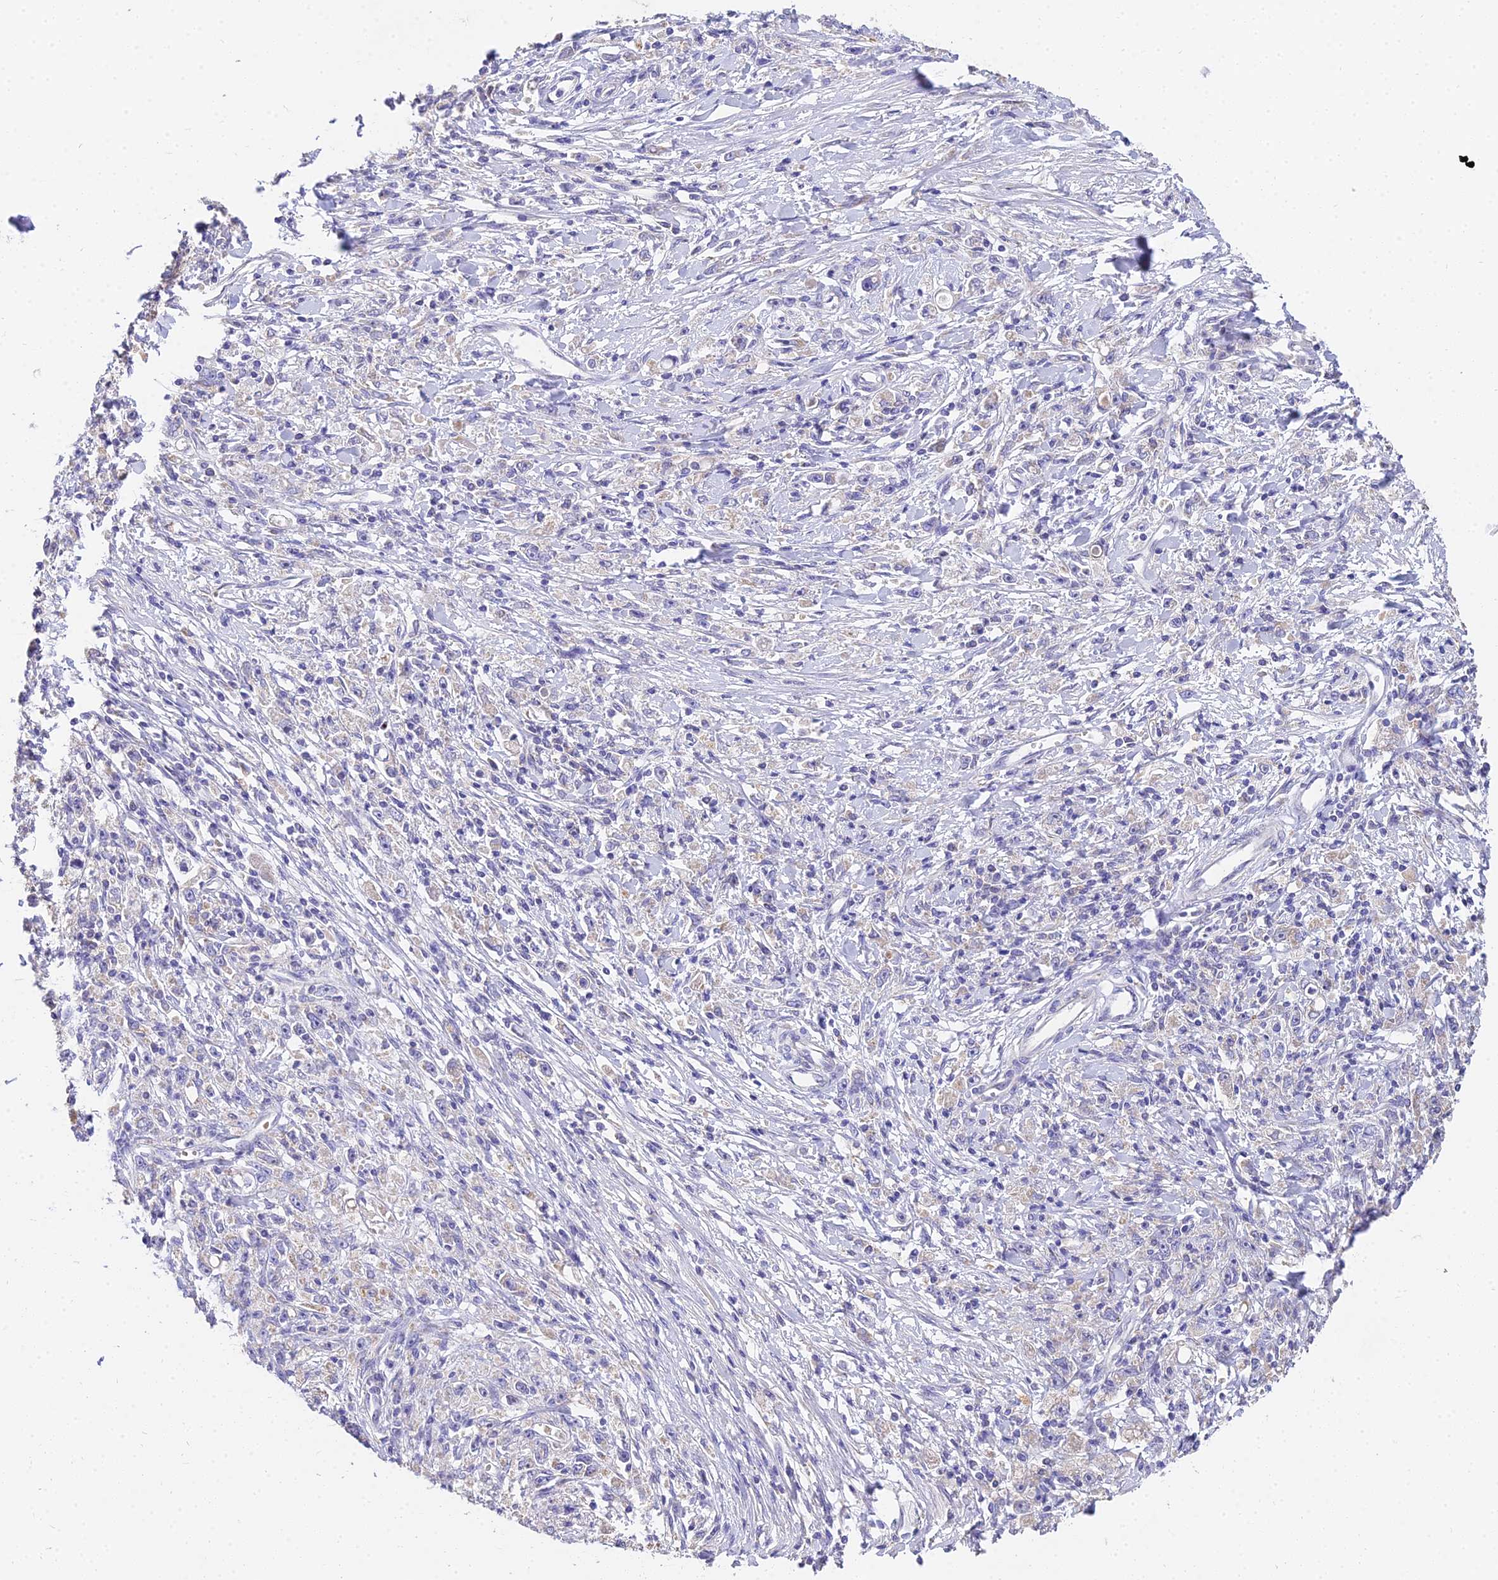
{"staining": {"intensity": "negative", "quantity": "none", "location": "none"}, "tissue": "stomach cancer", "cell_type": "Tumor cells", "image_type": "cancer", "snomed": [{"axis": "morphology", "description": "Adenocarcinoma, NOS"}, {"axis": "topography", "description": "Stomach"}], "caption": "Stomach cancer was stained to show a protein in brown. There is no significant expression in tumor cells. (DAB IHC with hematoxylin counter stain).", "gene": "ARL8B", "patient": {"sex": "female", "age": 59}}